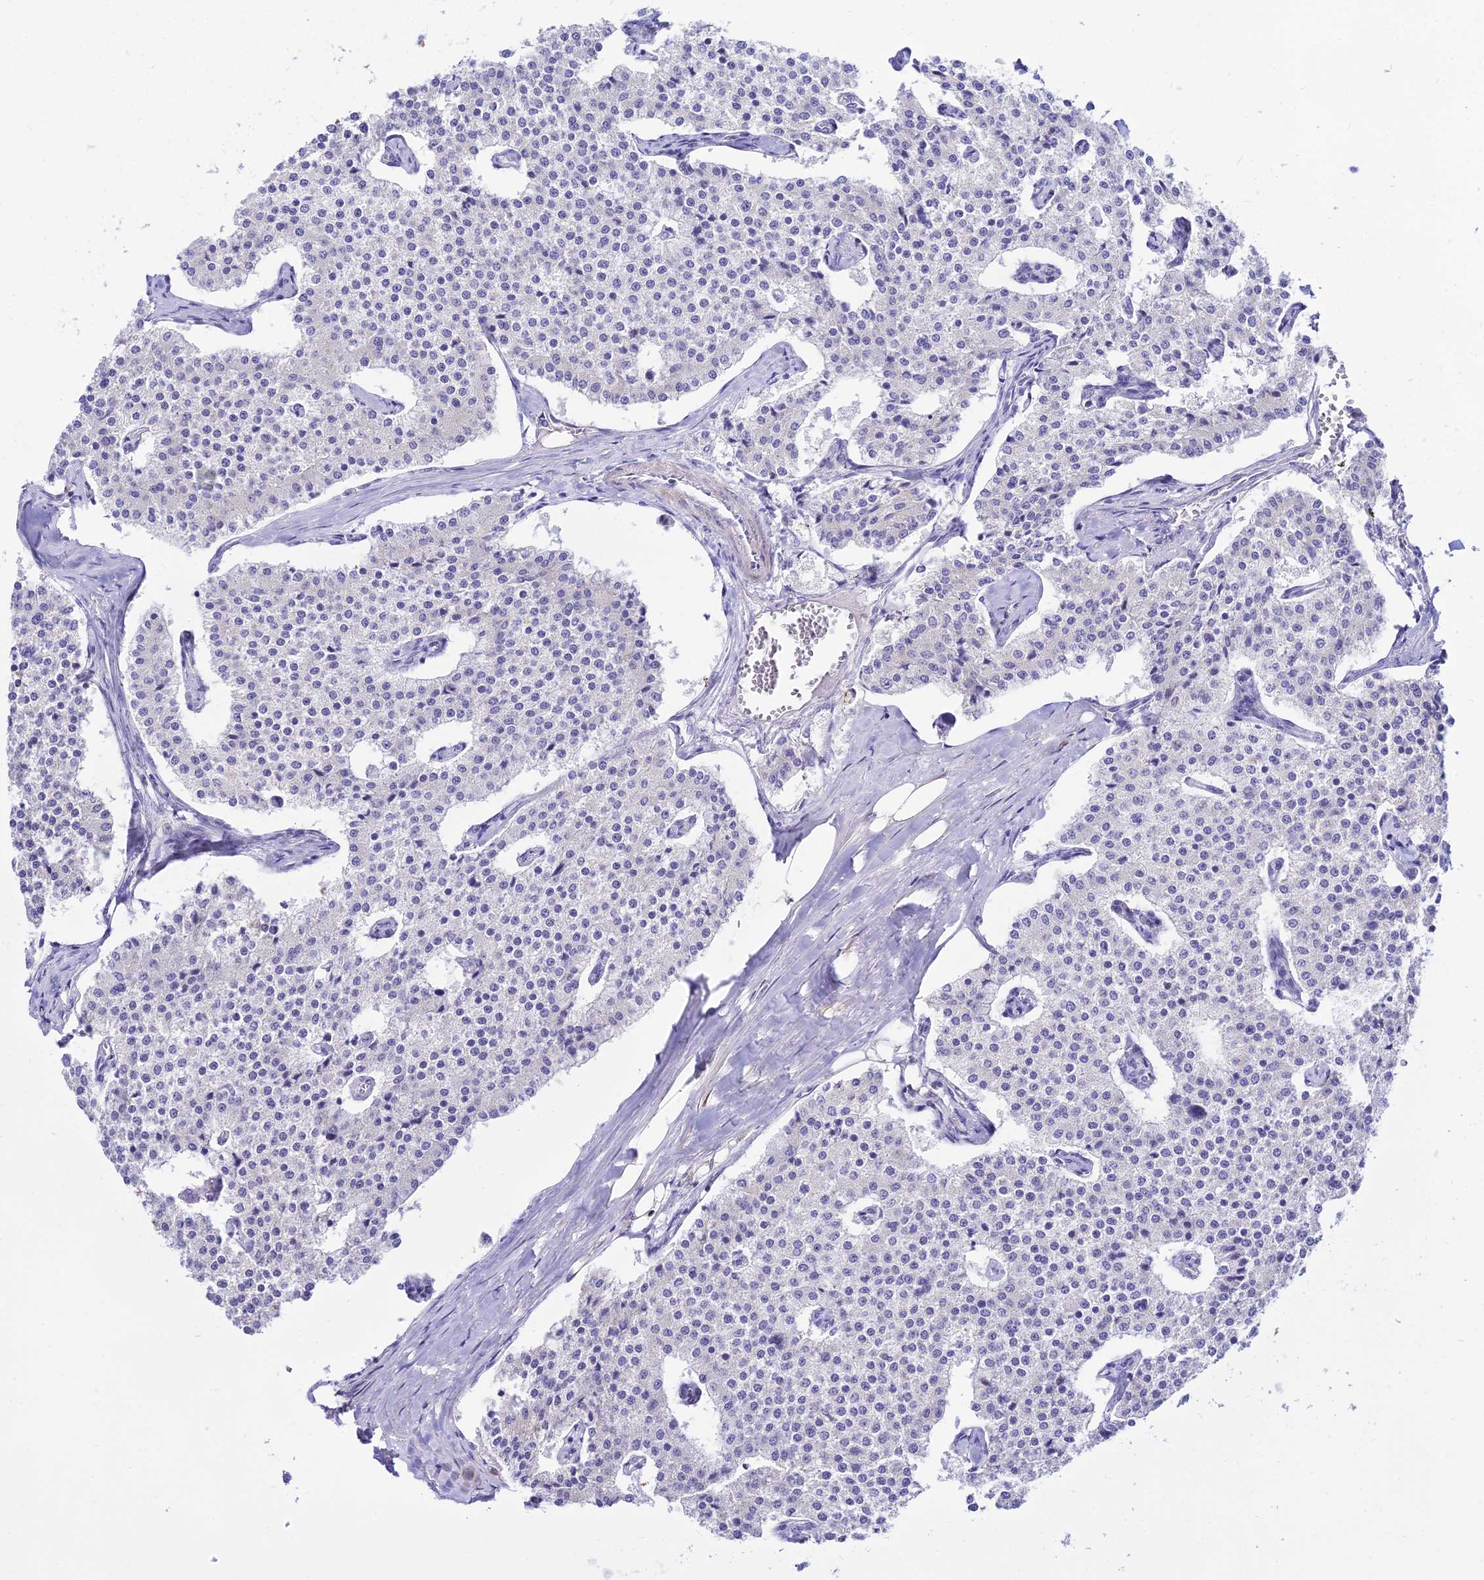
{"staining": {"intensity": "negative", "quantity": "none", "location": "none"}, "tissue": "carcinoid", "cell_type": "Tumor cells", "image_type": "cancer", "snomed": [{"axis": "morphology", "description": "Carcinoid, malignant, NOS"}, {"axis": "topography", "description": "Colon"}], "caption": "Micrograph shows no significant protein staining in tumor cells of carcinoid.", "gene": "DLX1", "patient": {"sex": "female", "age": 52}}